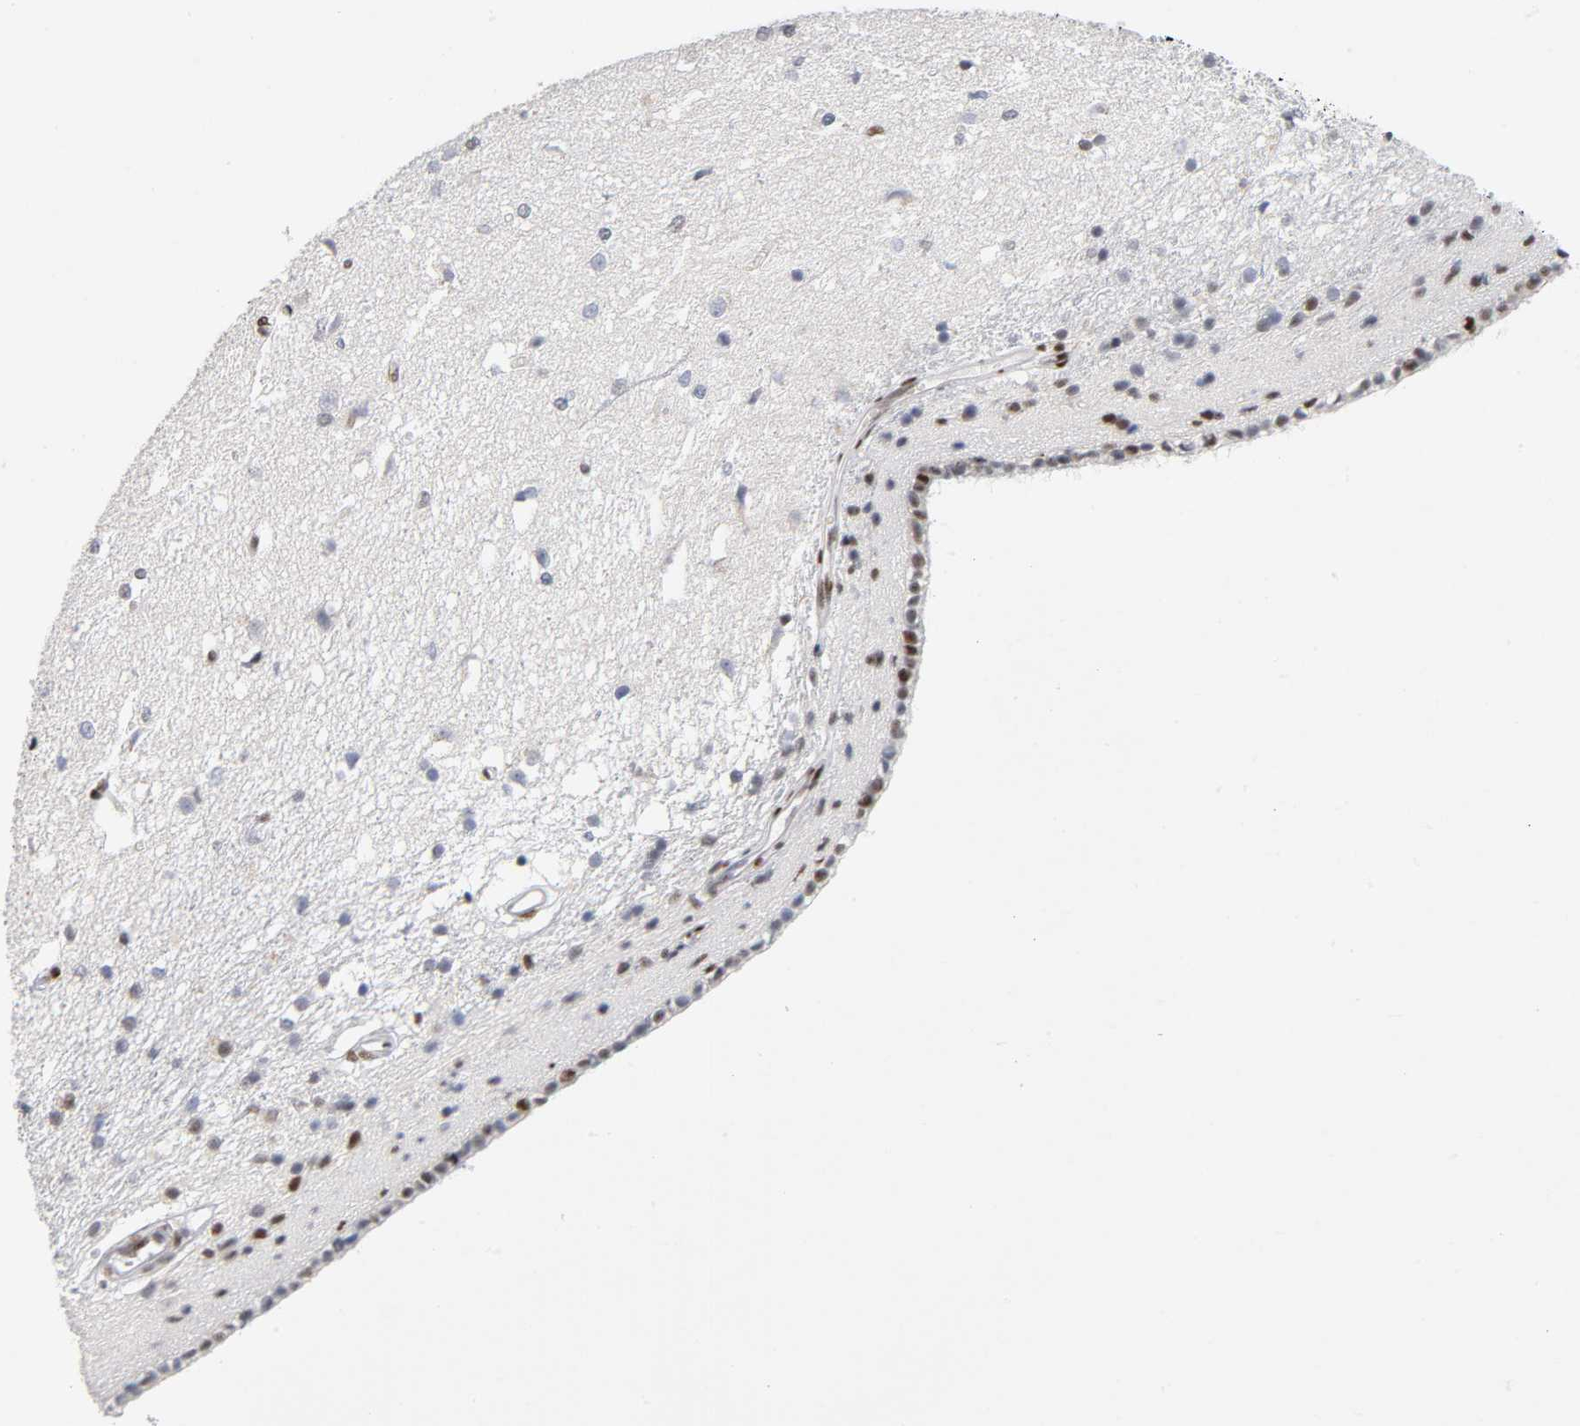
{"staining": {"intensity": "moderate", "quantity": "<25%", "location": "nuclear"}, "tissue": "caudate", "cell_type": "Glial cells", "image_type": "normal", "snomed": [{"axis": "morphology", "description": "Normal tissue, NOS"}, {"axis": "topography", "description": "Lateral ventricle wall"}], "caption": "Brown immunohistochemical staining in unremarkable human caudate exhibits moderate nuclear positivity in approximately <25% of glial cells. (DAB (3,3'-diaminobenzidine) IHC with brightfield microscopy, high magnification).", "gene": "SP3", "patient": {"sex": "female", "age": 19}}